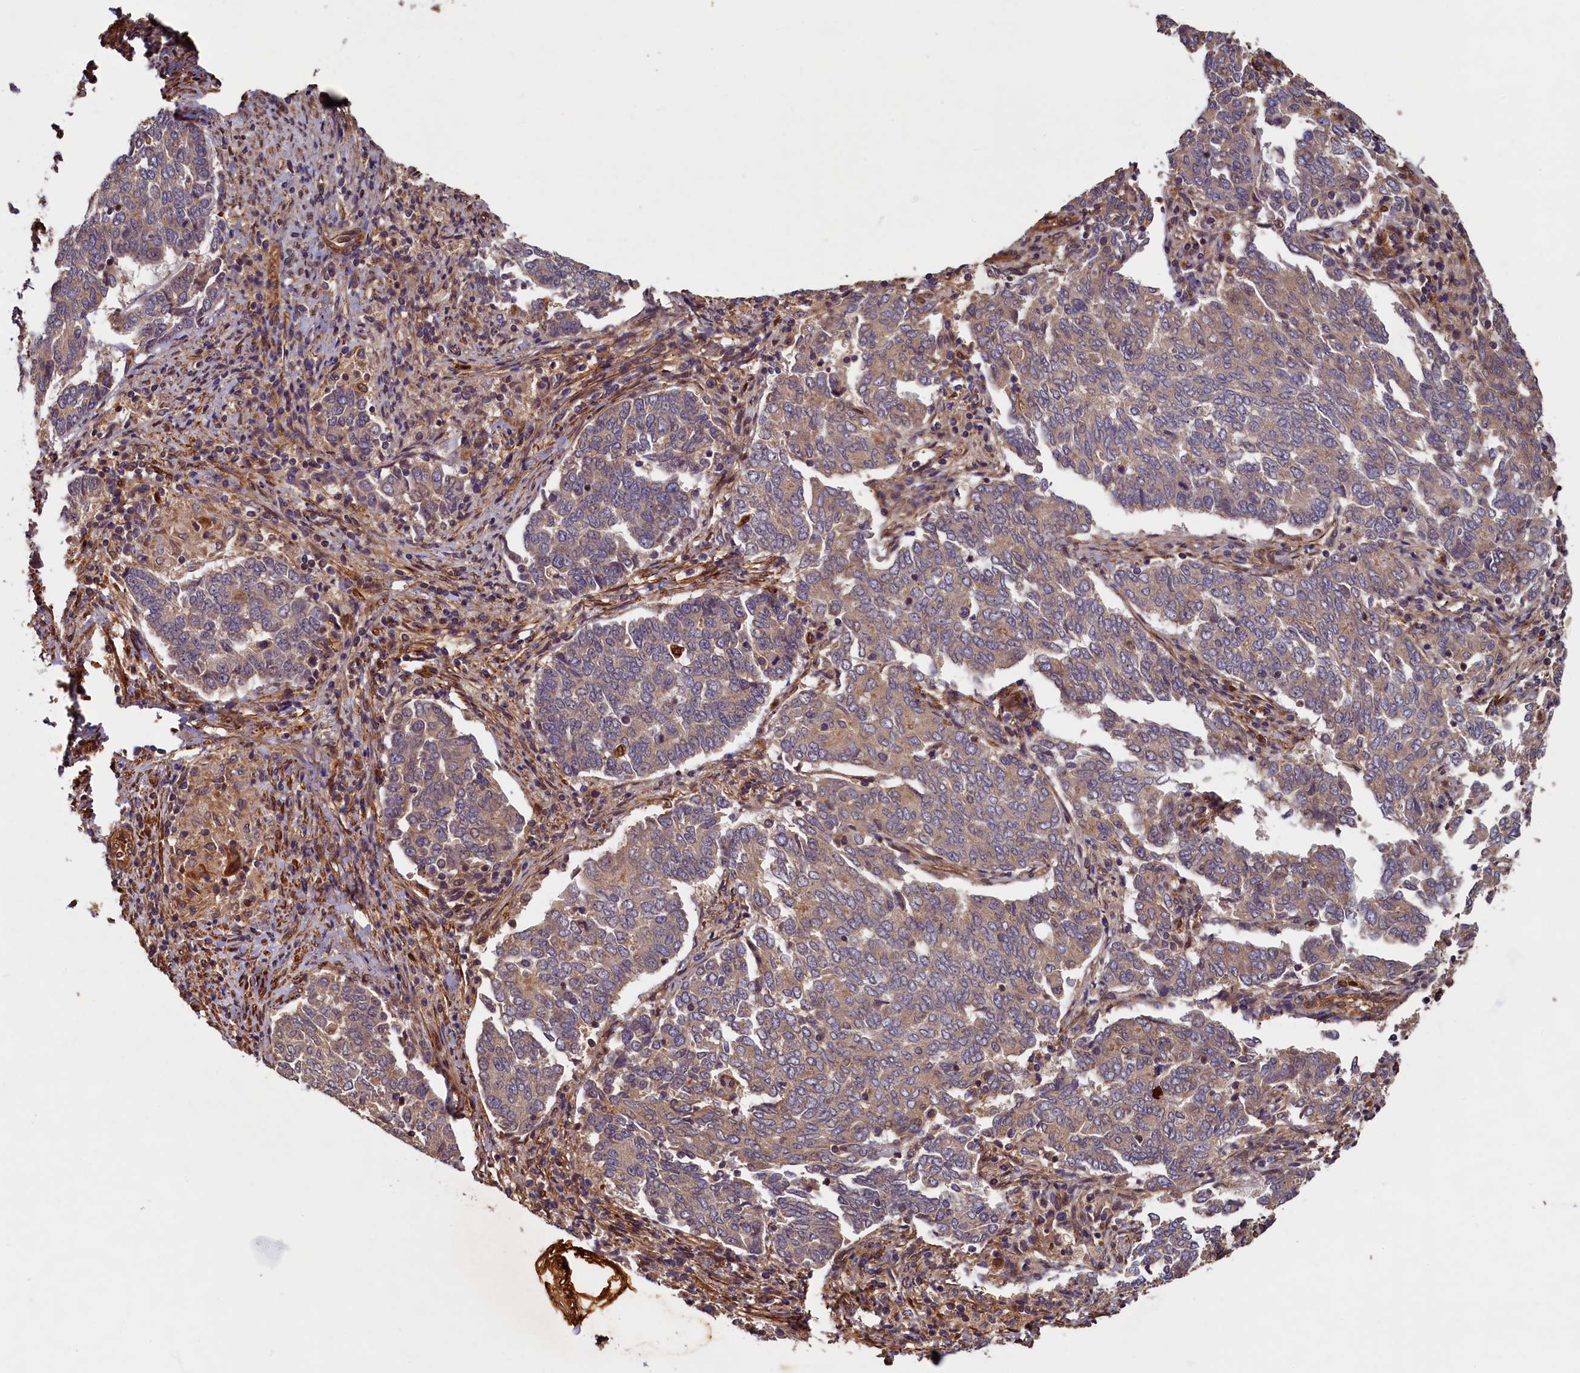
{"staining": {"intensity": "moderate", "quantity": "25%-75%", "location": "cytoplasmic/membranous"}, "tissue": "endometrial cancer", "cell_type": "Tumor cells", "image_type": "cancer", "snomed": [{"axis": "morphology", "description": "Adenocarcinoma, NOS"}, {"axis": "topography", "description": "Endometrium"}], "caption": "DAB immunohistochemical staining of human endometrial adenocarcinoma demonstrates moderate cytoplasmic/membranous protein staining in approximately 25%-75% of tumor cells.", "gene": "CCDC102B", "patient": {"sex": "female", "age": 80}}